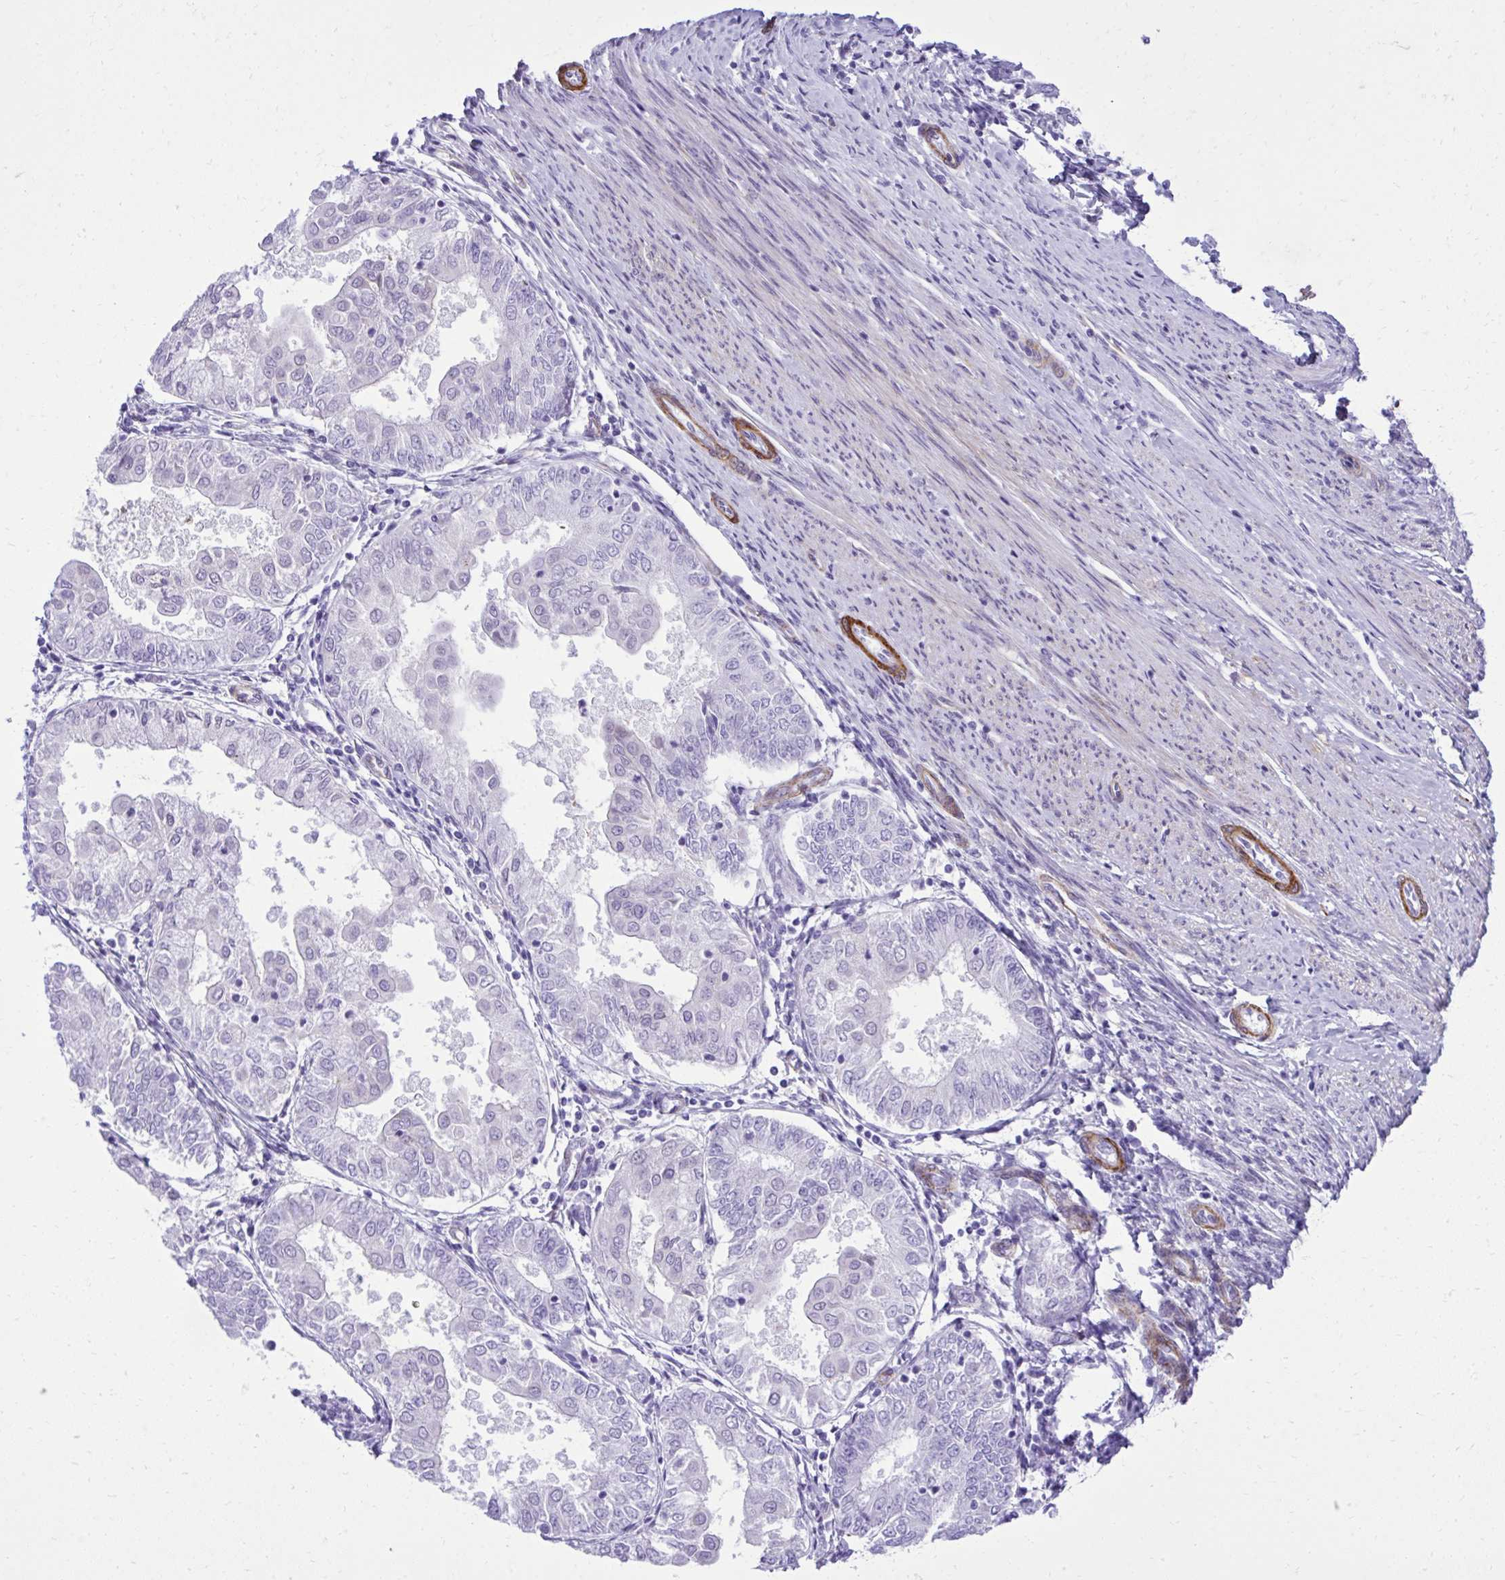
{"staining": {"intensity": "negative", "quantity": "none", "location": "none"}, "tissue": "endometrial cancer", "cell_type": "Tumor cells", "image_type": "cancer", "snomed": [{"axis": "morphology", "description": "Adenocarcinoma, NOS"}, {"axis": "topography", "description": "Endometrium"}], "caption": "Endometrial adenocarcinoma was stained to show a protein in brown. There is no significant positivity in tumor cells.", "gene": "PITPNM3", "patient": {"sex": "female", "age": 68}}